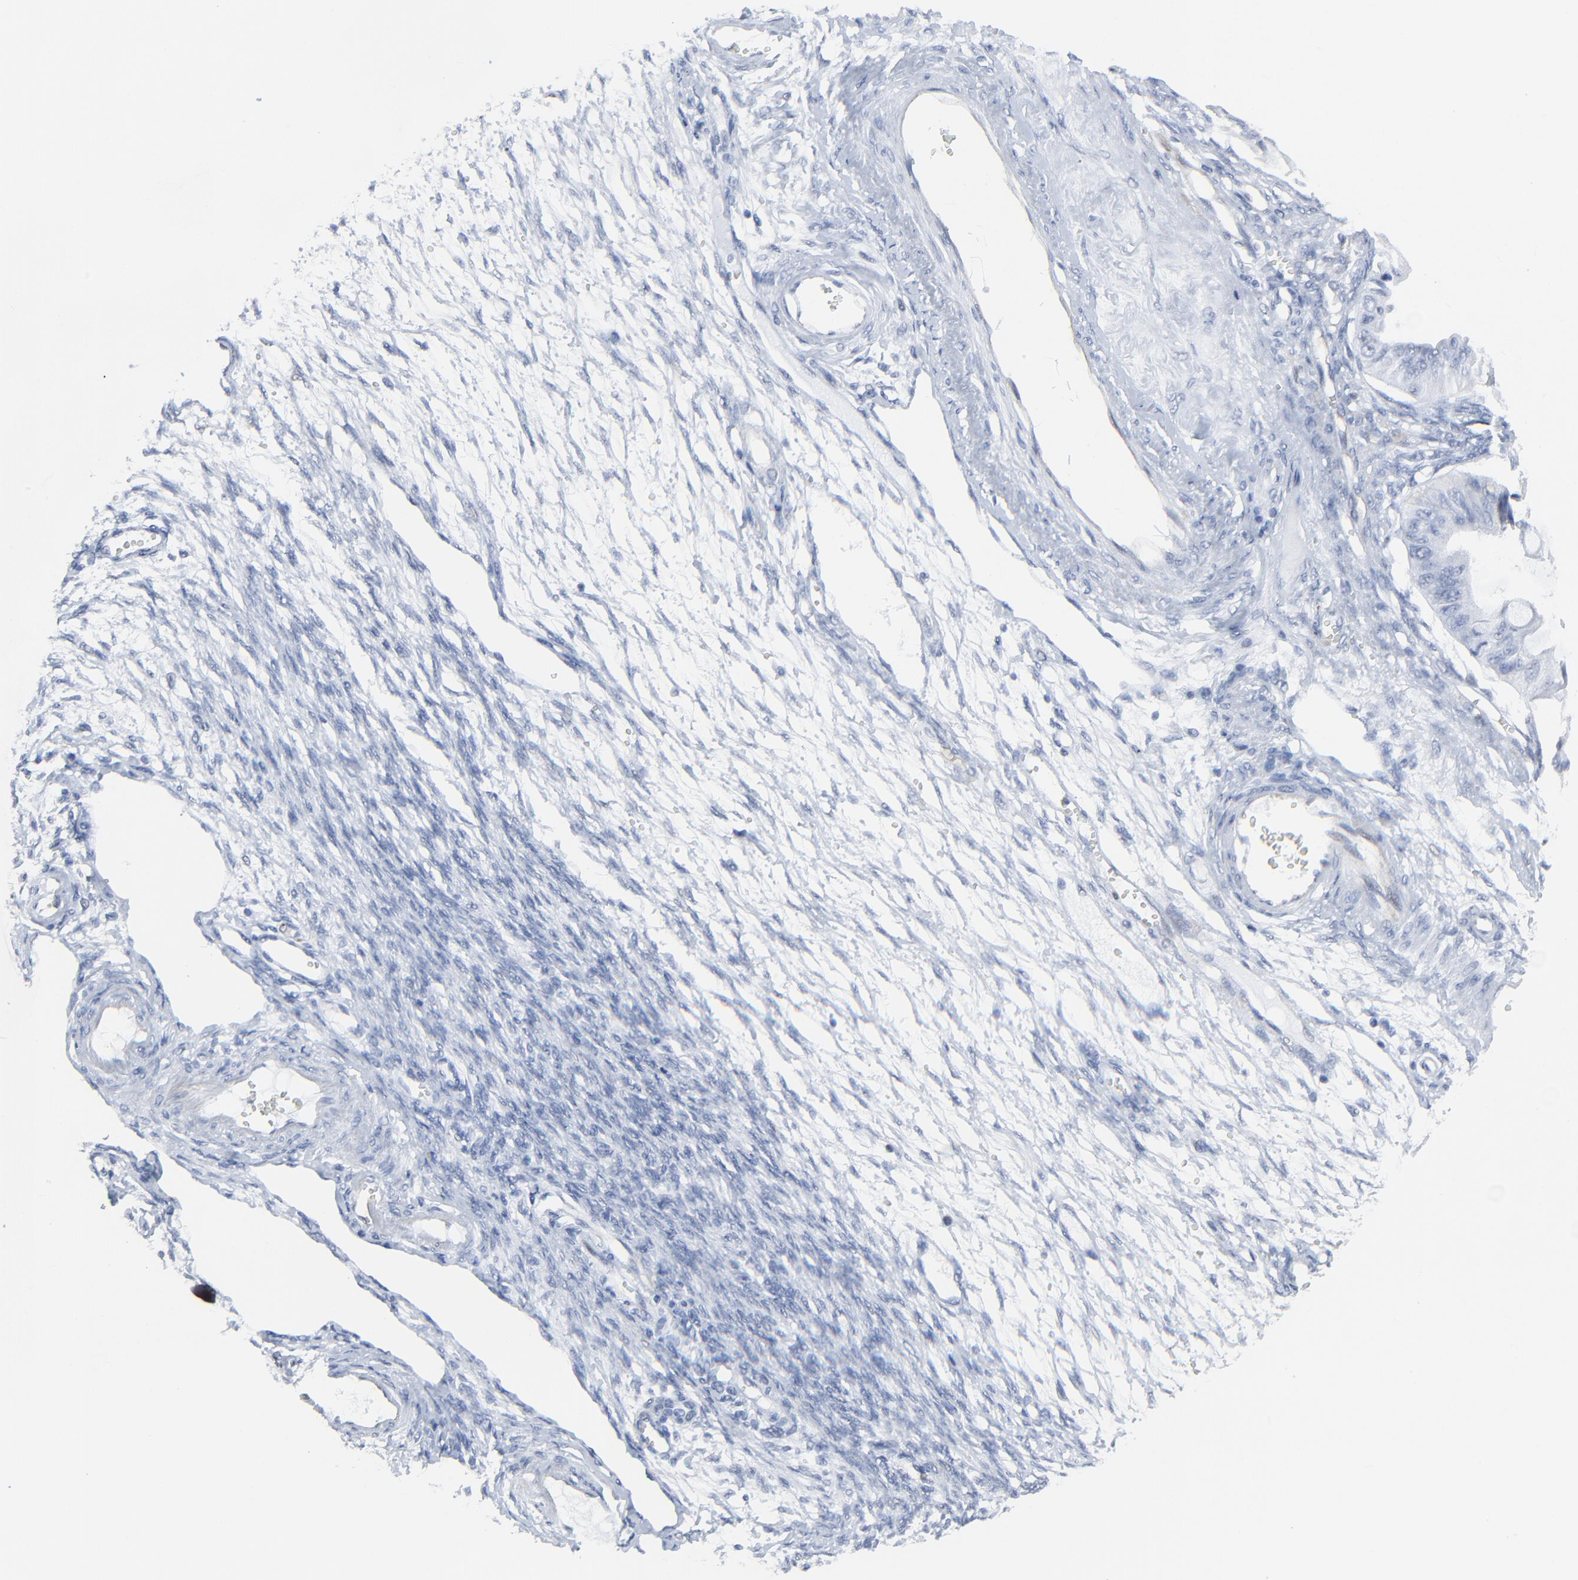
{"staining": {"intensity": "negative", "quantity": "none", "location": "none"}, "tissue": "ovarian cancer", "cell_type": "Tumor cells", "image_type": "cancer", "snomed": [{"axis": "morphology", "description": "Cystadenocarcinoma, mucinous, NOS"}, {"axis": "topography", "description": "Ovary"}], "caption": "There is no significant expression in tumor cells of ovarian mucinous cystadenocarcinoma.", "gene": "BIRC3", "patient": {"sex": "female", "age": 57}}